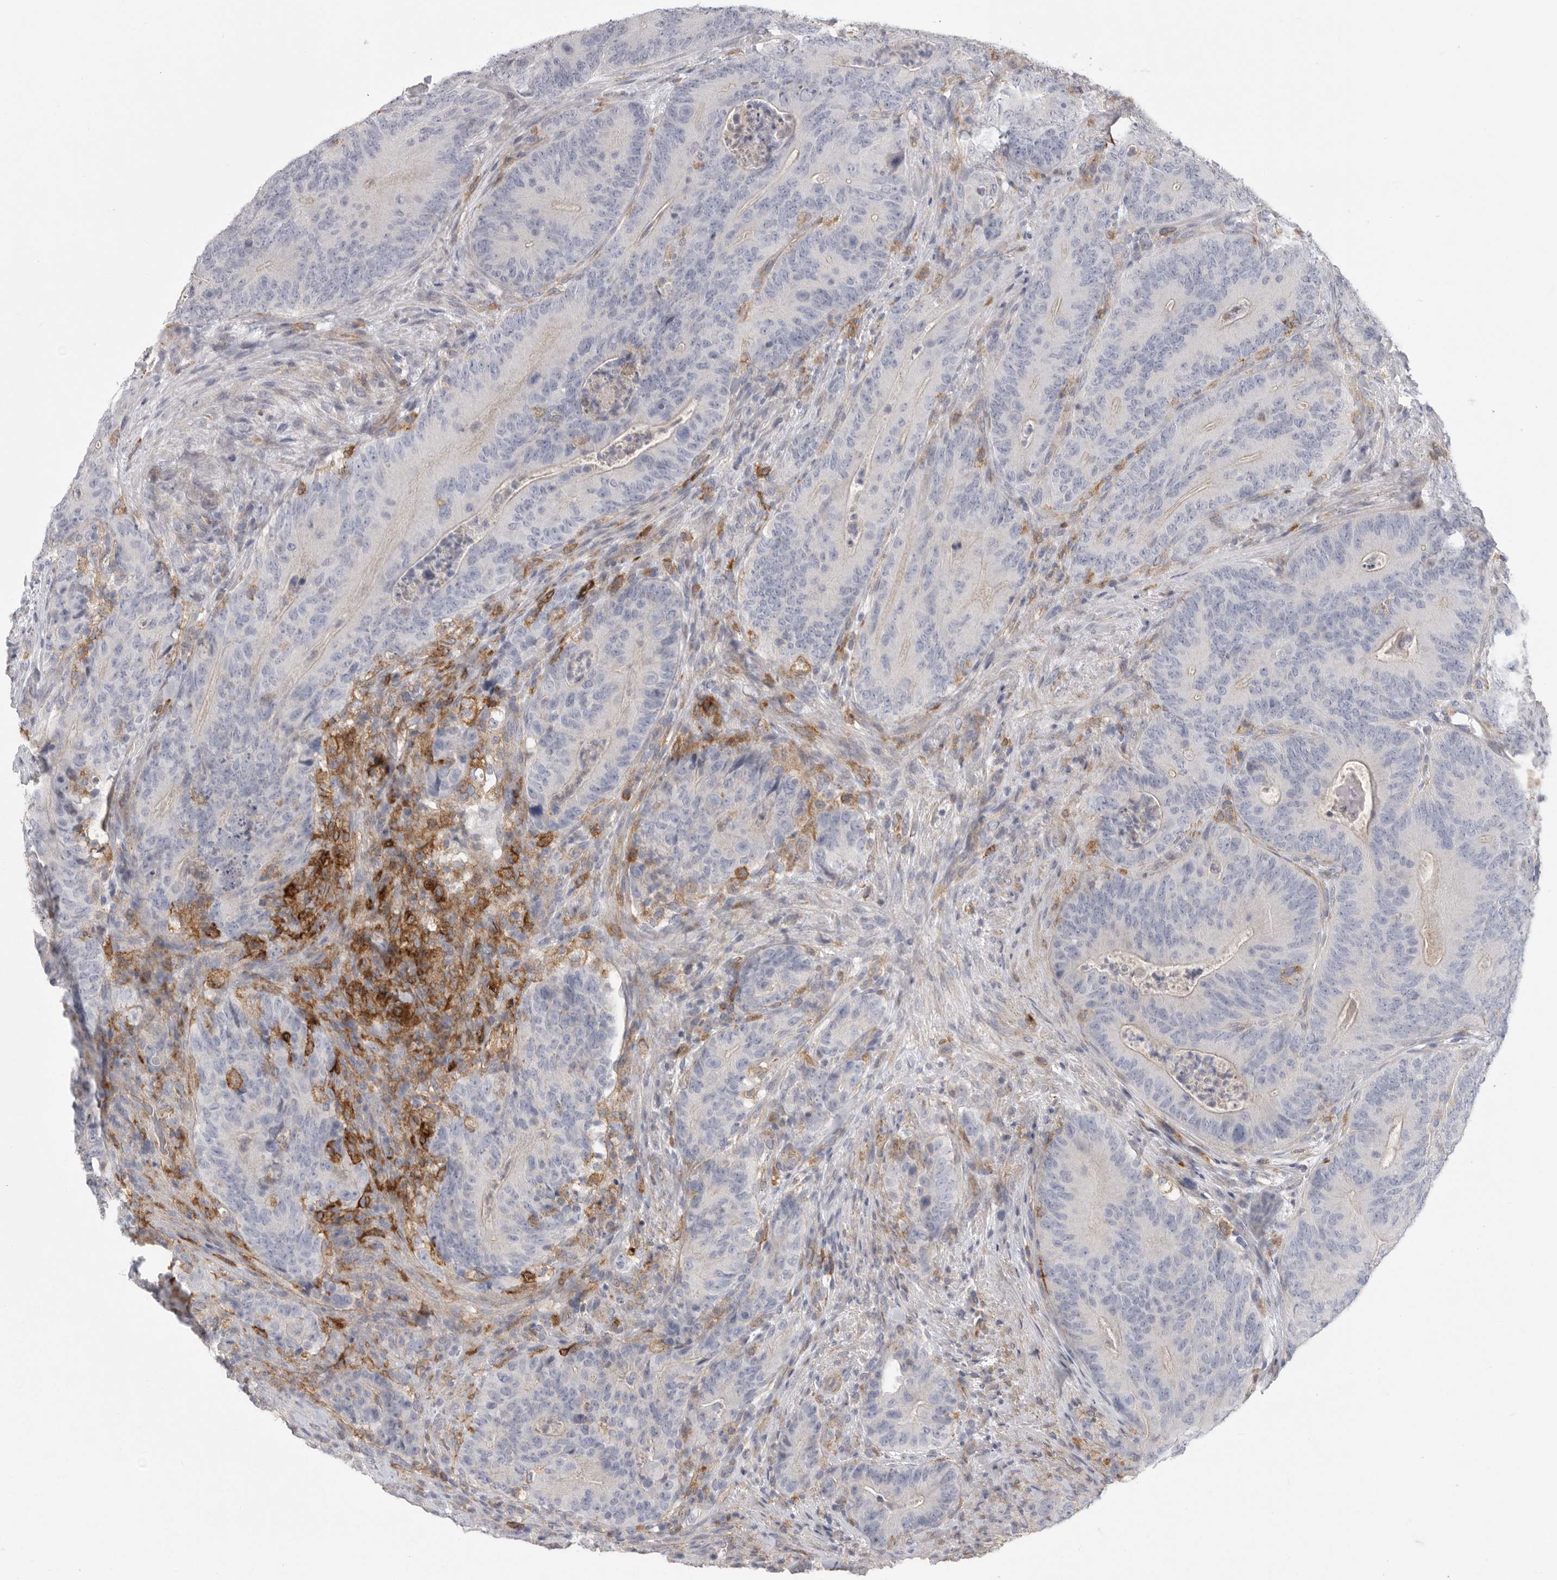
{"staining": {"intensity": "negative", "quantity": "none", "location": "none"}, "tissue": "colorectal cancer", "cell_type": "Tumor cells", "image_type": "cancer", "snomed": [{"axis": "morphology", "description": "Normal tissue, NOS"}, {"axis": "topography", "description": "Colon"}], "caption": "DAB (3,3'-diaminobenzidine) immunohistochemical staining of colorectal cancer displays no significant expression in tumor cells. (DAB (3,3'-diaminobenzidine) IHC with hematoxylin counter stain).", "gene": "SIGLEC10", "patient": {"sex": "female", "age": 82}}